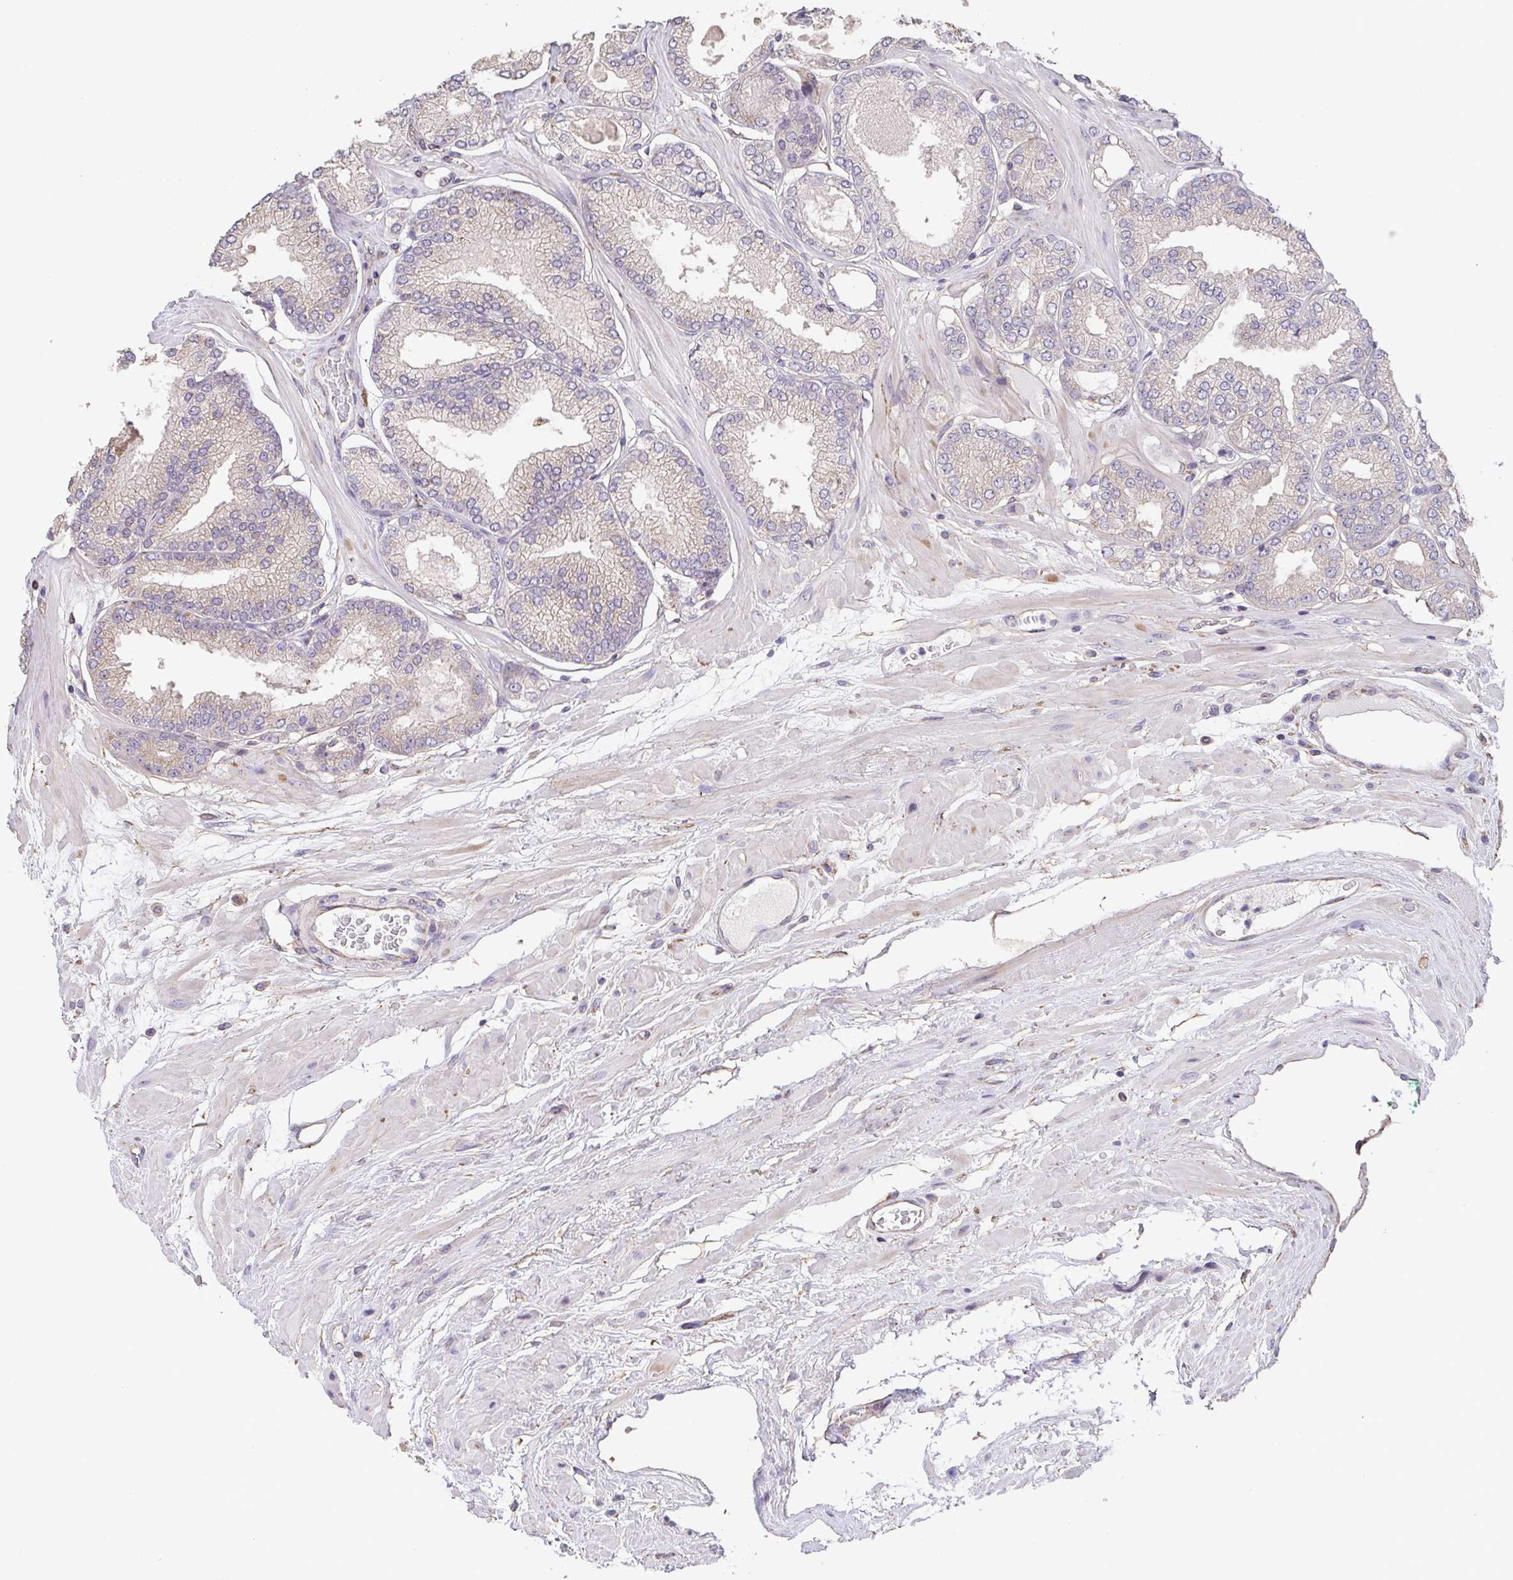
{"staining": {"intensity": "negative", "quantity": "none", "location": "none"}, "tissue": "prostate cancer", "cell_type": "Tumor cells", "image_type": "cancer", "snomed": [{"axis": "morphology", "description": "Adenocarcinoma, High grade"}, {"axis": "topography", "description": "Prostate"}], "caption": "An IHC histopathology image of prostate cancer is shown. There is no staining in tumor cells of prostate cancer.", "gene": "RUNDC3B", "patient": {"sex": "male", "age": 68}}